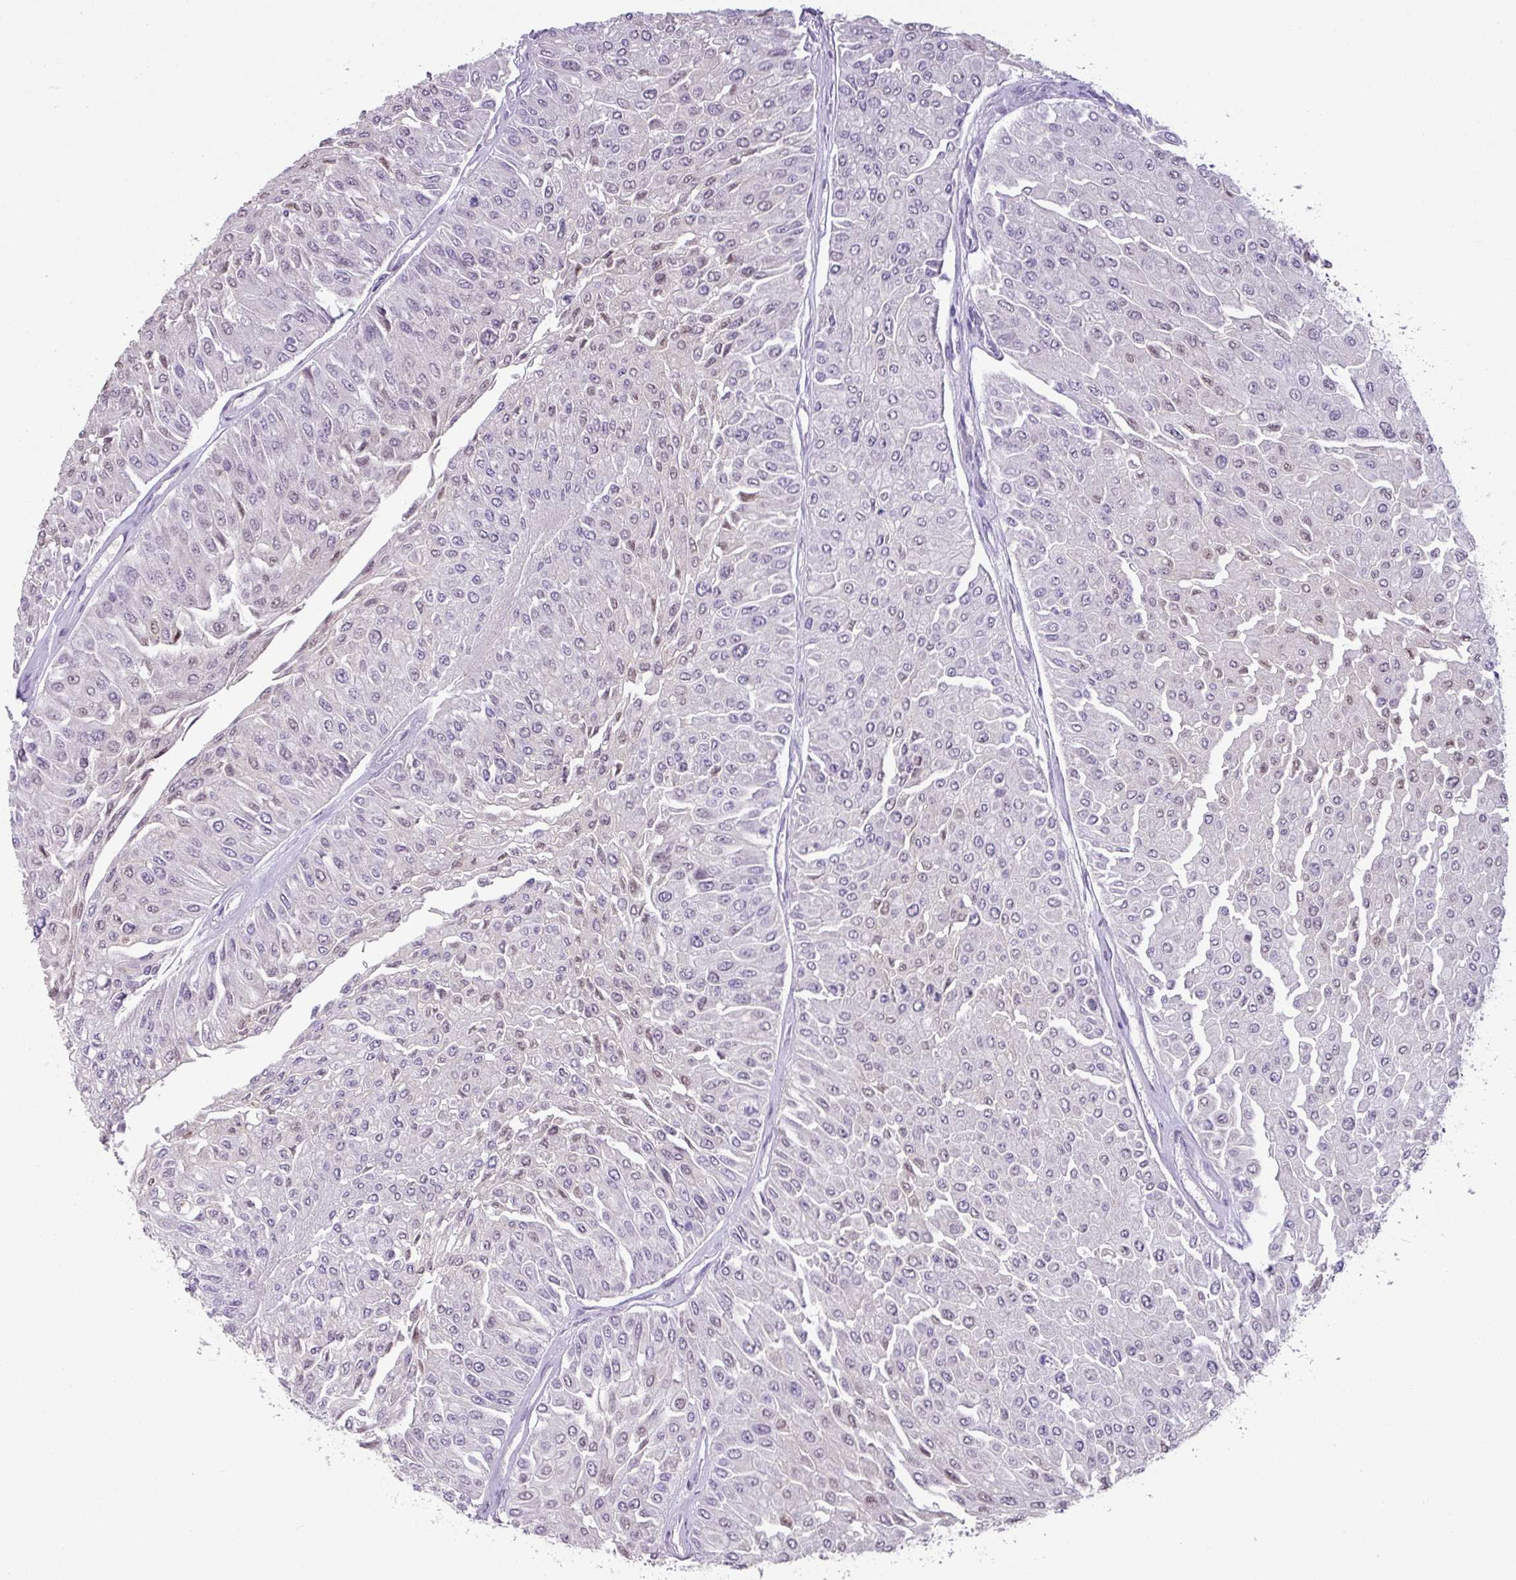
{"staining": {"intensity": "weak", "quantity": "<25%", "location": "nuclear"}, "tissue": "urothelial cancer", "cell_type": "Tumor cells", "image_type": "cancer", "snomed": [{"axis": "morphology", "description": "Urothelial carcinoma, Low grade"}, {"axis": "topography", "description": "Urinary bladder"}], "caption": "Low-grade urothelial carcinoma stained for a protein using immunohistochemistry (IHC) shows no staining tumor cells.", "gene": "TTLL12", "patient": {"sex": "male", "age": 67}}